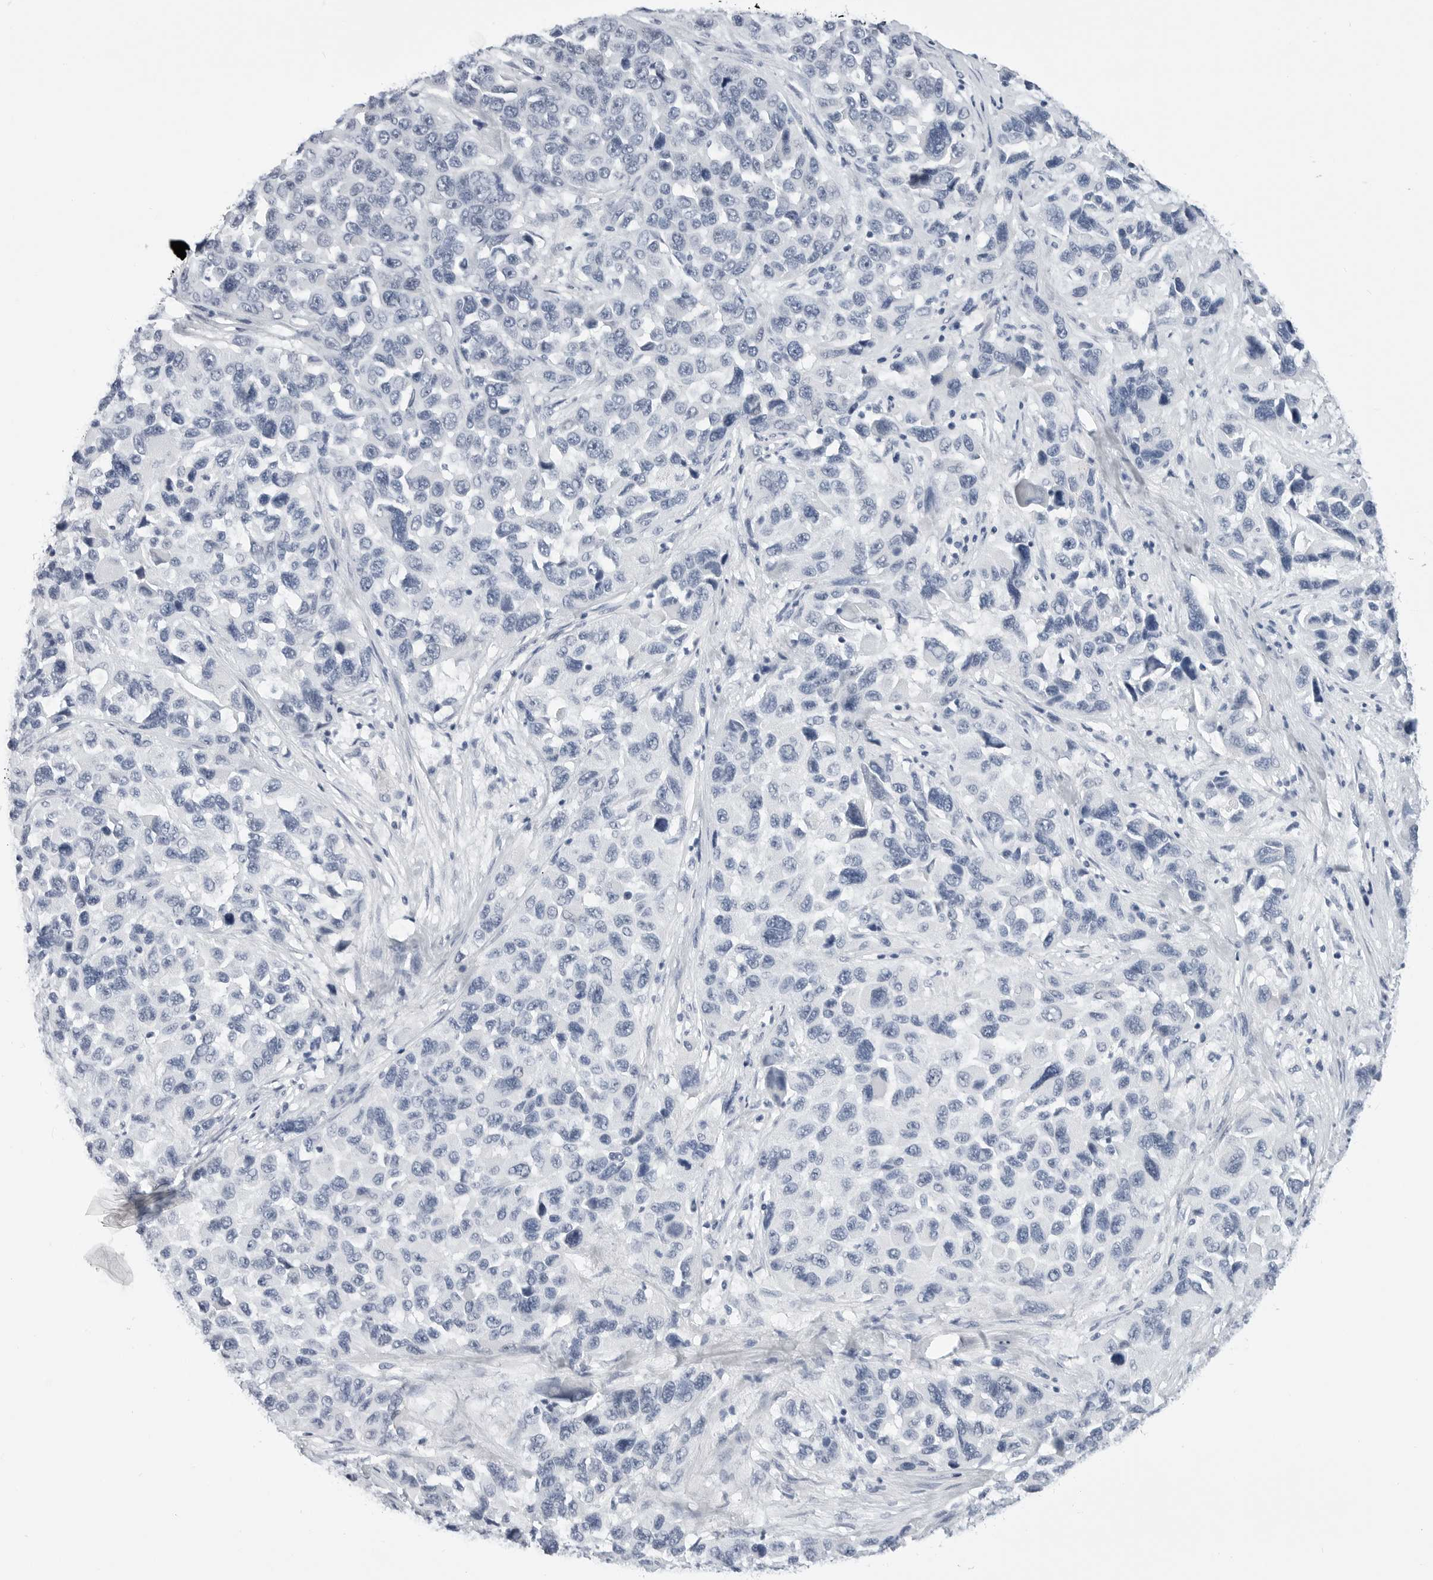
{"staining": {"intensity": "negative", "quantity": "none", "location": "none"}, "tissue": "melanoma", "cell_type": "Tumor cells", "image_type": "cancer", "snomed": [{"axis": "morphology", "description": "Malignant melanoma, NOS"}, {"axis": "topography", "description": "Skin"}], "caption": "This histopathology image is of malignant melanoma stained with immunohistochemistry (IHC) to label a protein in brown with the nuclei are counter-stained blue. There is no positivity in tumor cells.", "gene": "PLN", "patient": {"sex": "male", "age": 53}}